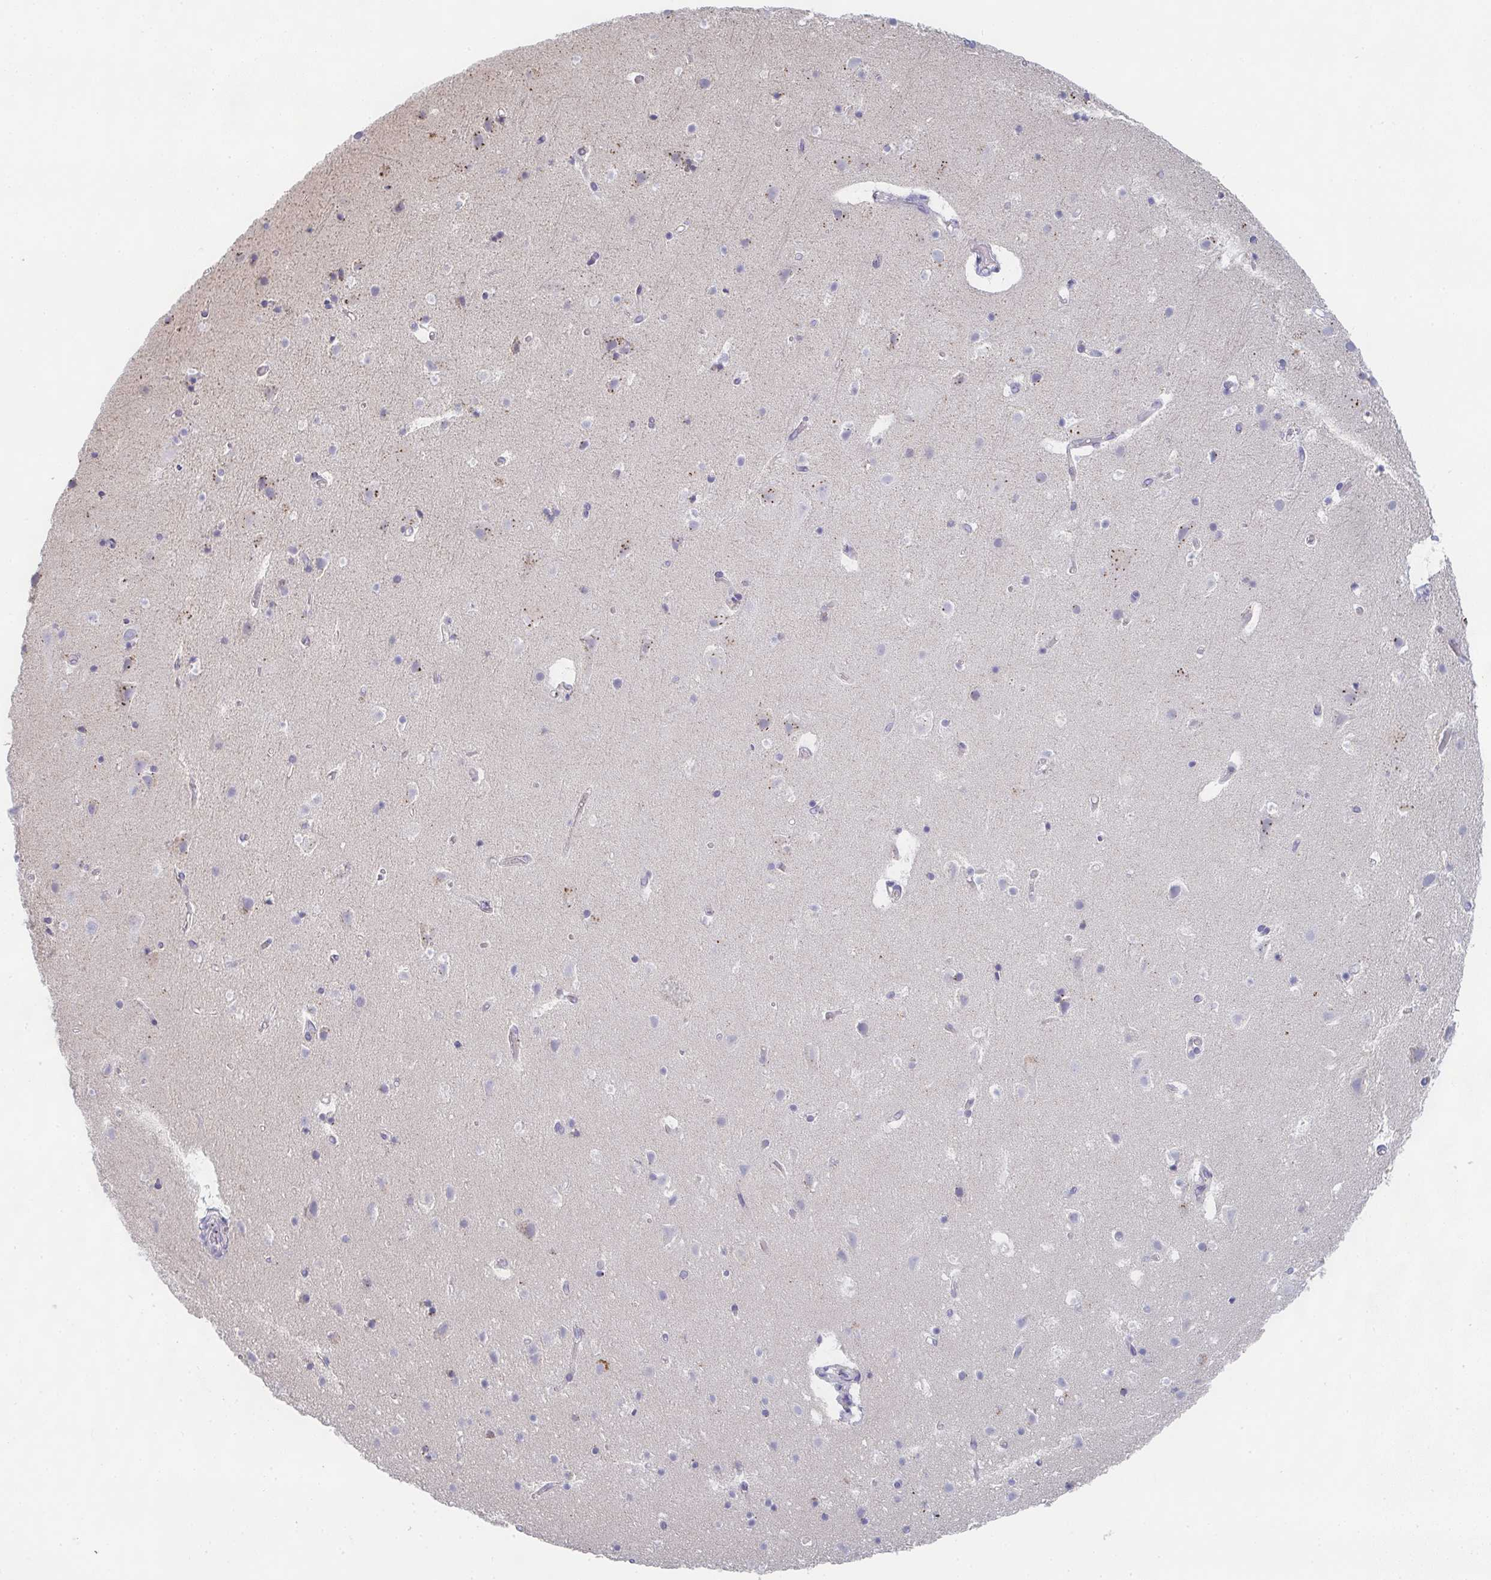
{"staining": {"intensity": "negative", "quantity": "none", "location": "none"}, "tissue": "cerebral cortex", "cell_type": "Endothelial cells", "image_type": "normal", "snomed": [{"axis": "morphology", "description": "Normal tissue, NOS"}, {"axis": "topography", "description": "Cerebral cortex"}], "caption": "This is a image of immunohistochemistry (IHC) staining of normal cerebral cortex, which shows no expression in endothelial cells. (DAB IHC with hematoxylin counter stain).", "gene": "CHMP5", "patient": {"sex": "female", "age": 42}}